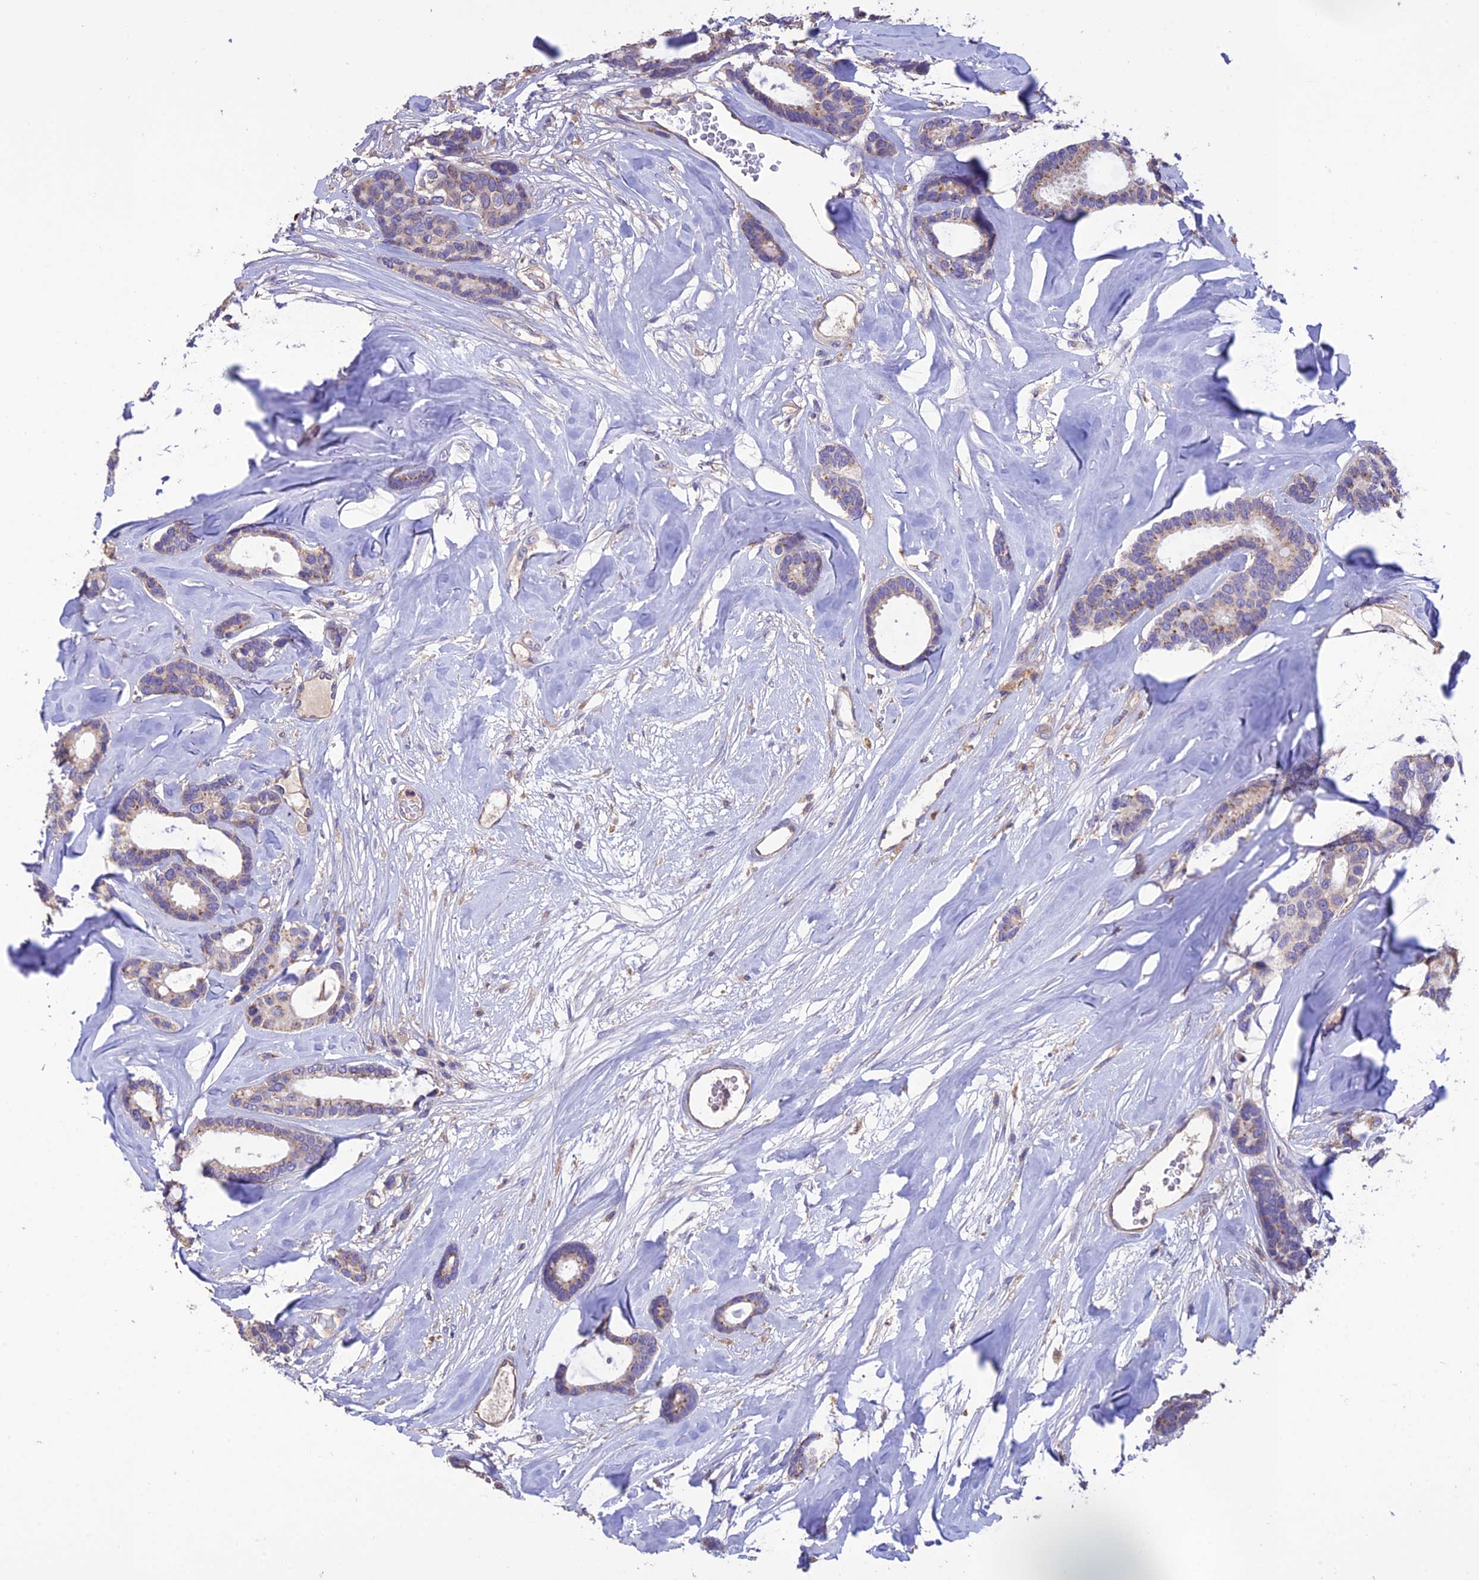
{"staining": {"intensity": "weak", "quantity": "25%-75%", "location": "cytoplasmic/membranous"}, "tissue": "breast cancer", "cell_type": "Tumor cells", "image_type": "cancer", "snomed": [{"axis": "morphology", "description": "Duct carcinoma"}, {"axis": "topography", "description": "Breast"}], "caption": "Invasive ductal carcinoma (breast) was stained to show a protein in brown. There is low levels of weak cytoplasmic/membranous positivity in approximately 25%-75% of tumor cells.", "gene": "MIOS", "patient": {"sex": "female", "age": 87}}